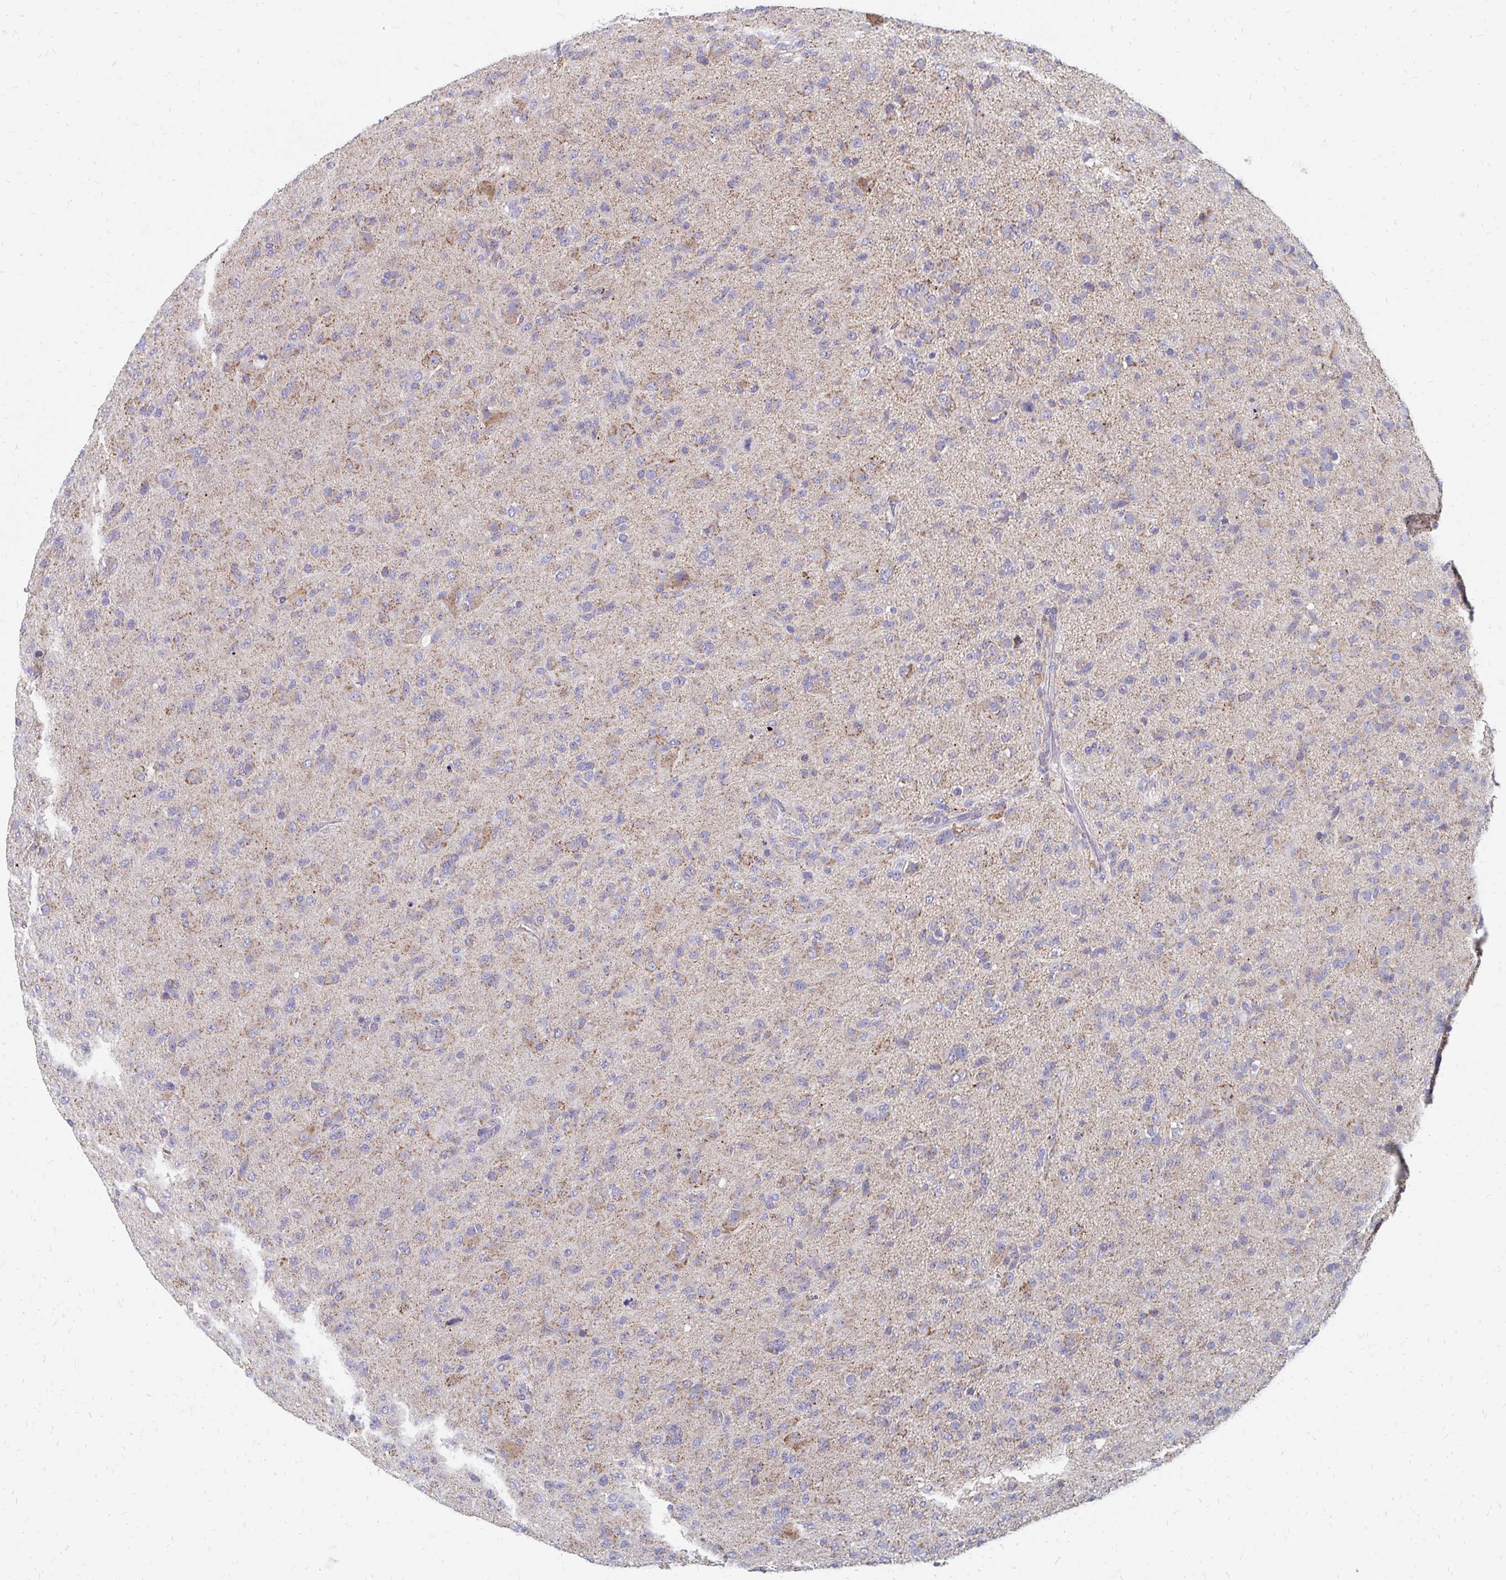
{"staining": {"intensity": "weak", "quantity": "<25%", "location": "cytoplasmic/membranous"}, "tissue": "glioma", "cell_type": "Tumor cells", "image_type": "cancer", "snomed": [{"axis": "morphology", "description": "Glioma, malignant, Low grade"}, {"axis": "topography", "description": "Brain"}], "caption": "An image of human malignant low-grade glioma is negative for staining in tumor cells.", "gene": "OR10V1", "patient": {"sex": "male", "age": 65}}